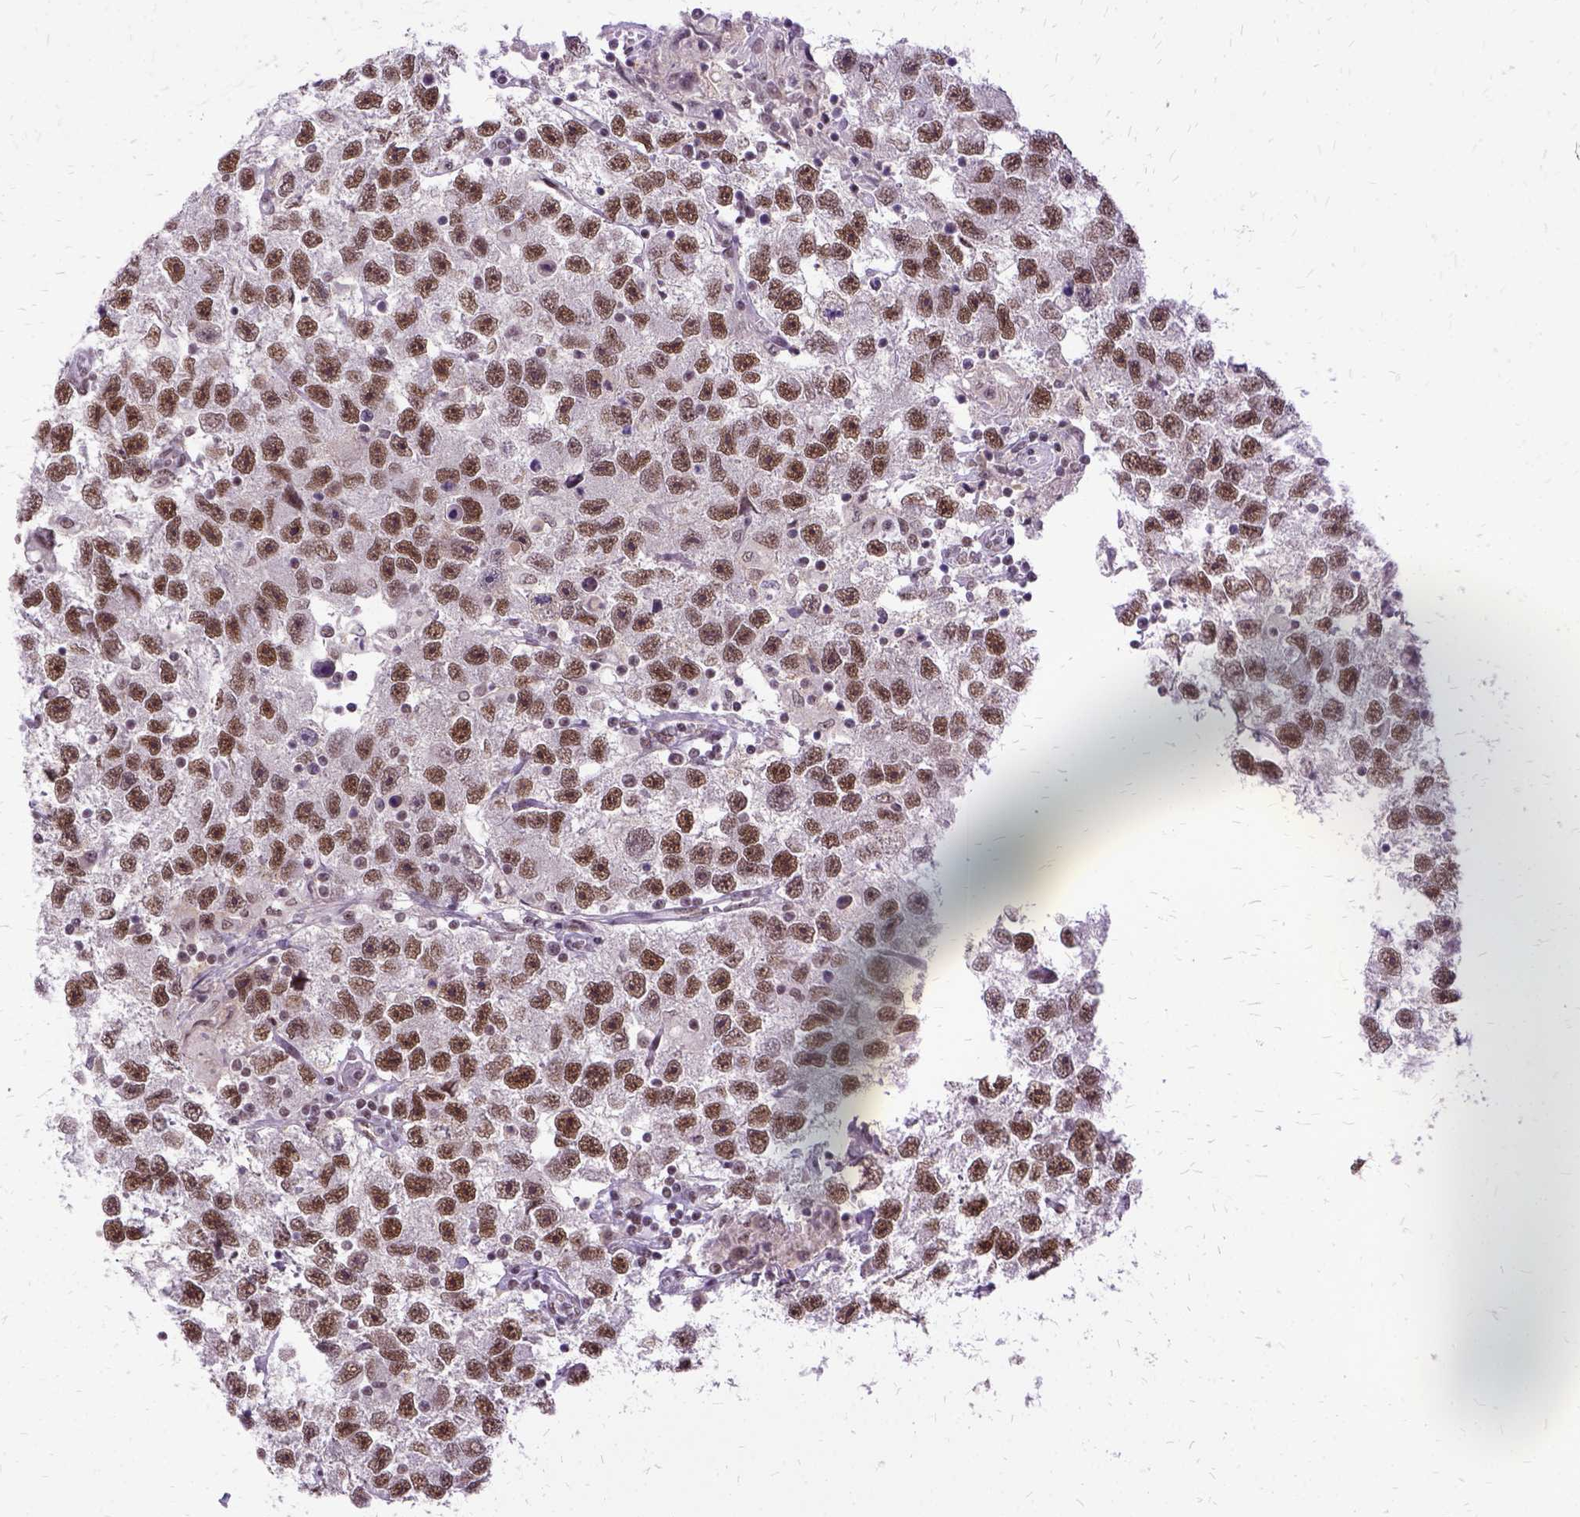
{"staining": {"intensity": "moderate", "quantity": ">75%", "location": "nuclear"}, "tissue": "testis cancer", "cell_type": "Tumor cells", "image_type": "cancer", "snomed": [{"axis": "morphology", "description": "Seminoma, NOS"}, {"axis": "topography", "description": "Testis"}], "caption": "This image displays IHC staining of human testis cancer, with medium moderate nuclear staining in approximately >75% of tumor cells.", "gene": "SETD1A", "patient": {"sex": "male", "age": 26}}